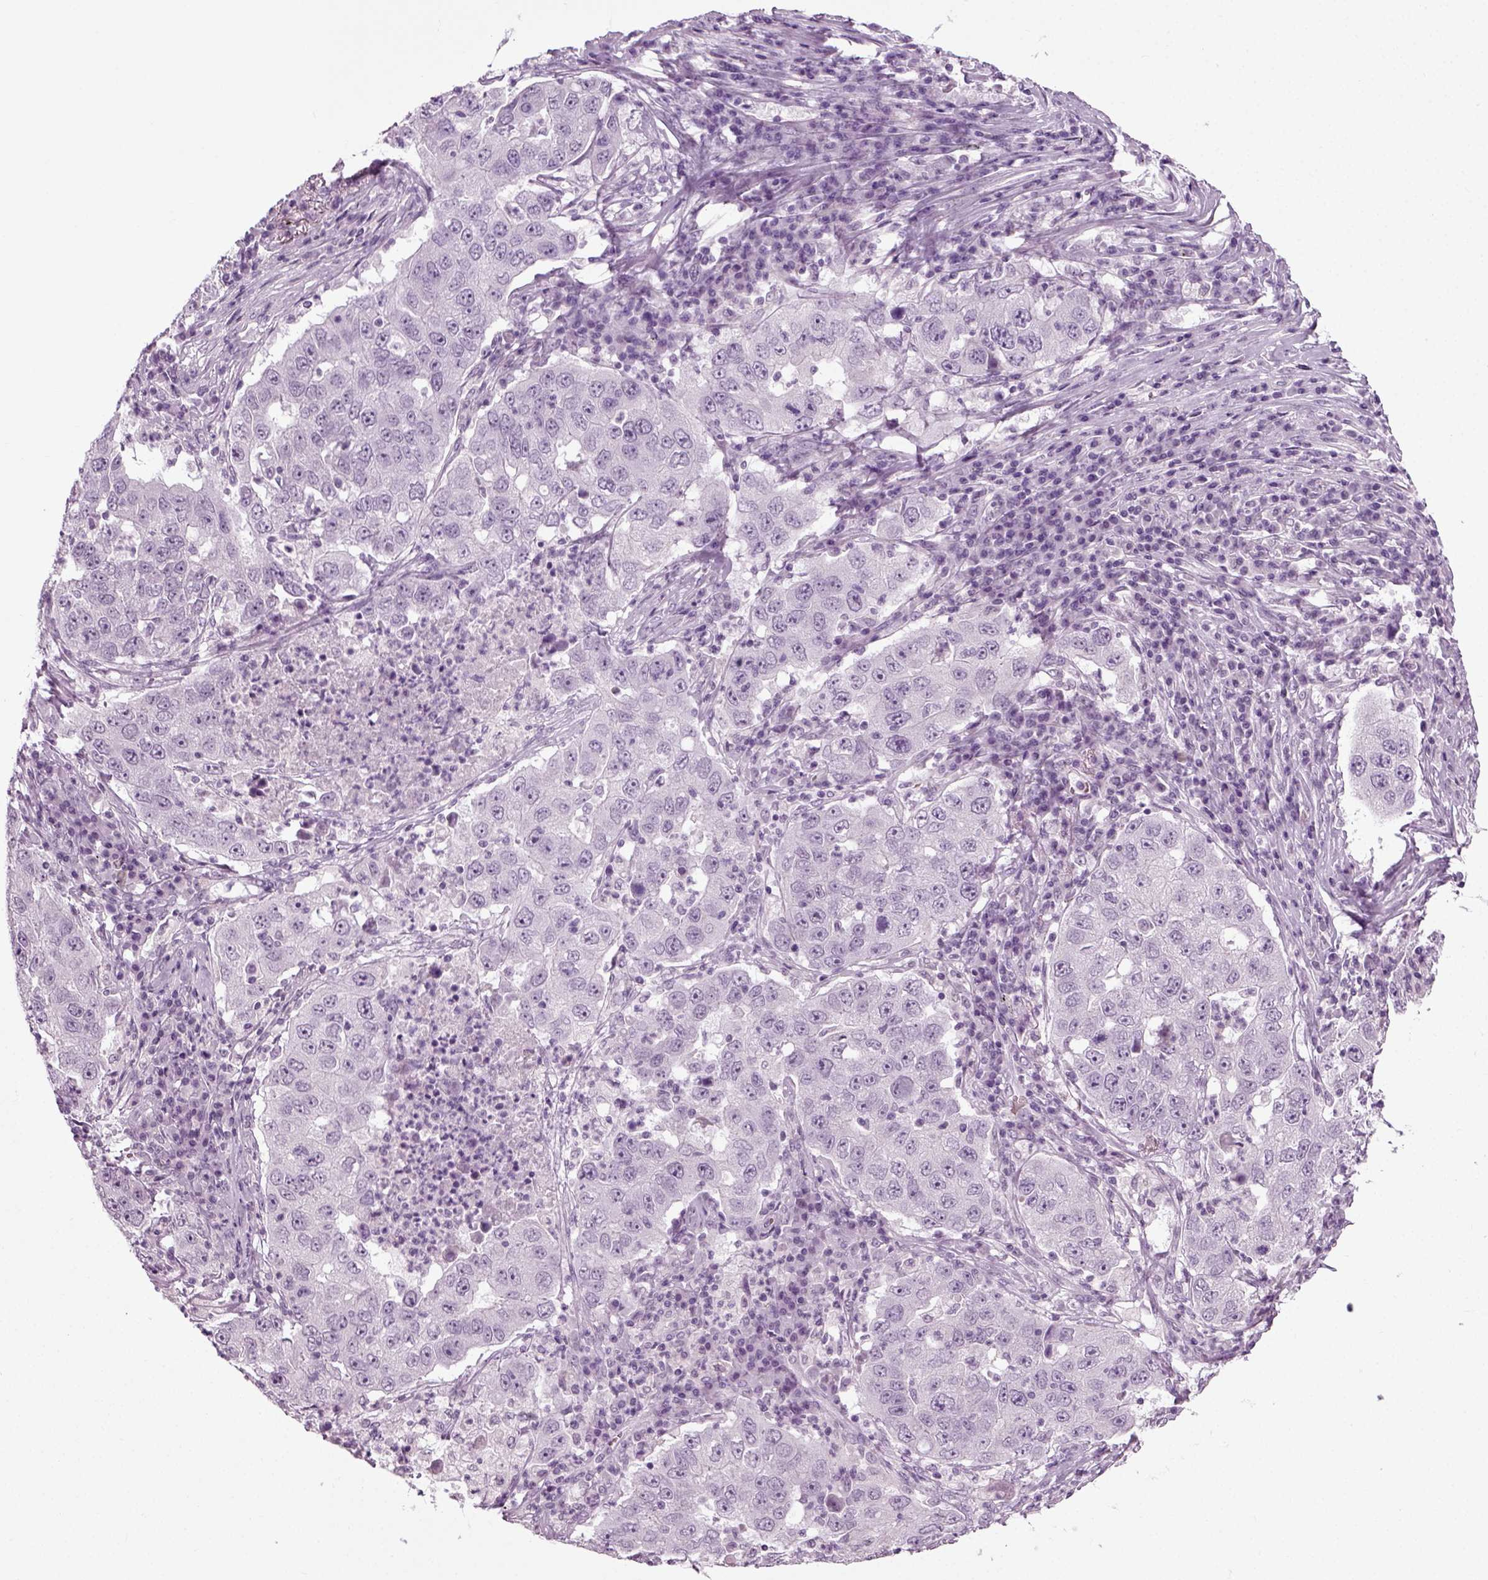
{"staining": {"intensity": "negative", "quantity": "none", "location": "none"}, "tissue": "lung cancer", "cell_type": "Tumor cells", "image_type": "cancer", "snomed": [{"axis": "morphology", "description": "Adenocarcinoma, NOS"}, {"axis": "topography", "description": "Lung"}], "caption": "A high-resolution histopathology image shows IHC staining of lung adenocarcinoma, which demonstrates no significant positivity in tumor cells.", "gene": "ZC2HC1C", "patient": {"sex": "male", "age": 73}}